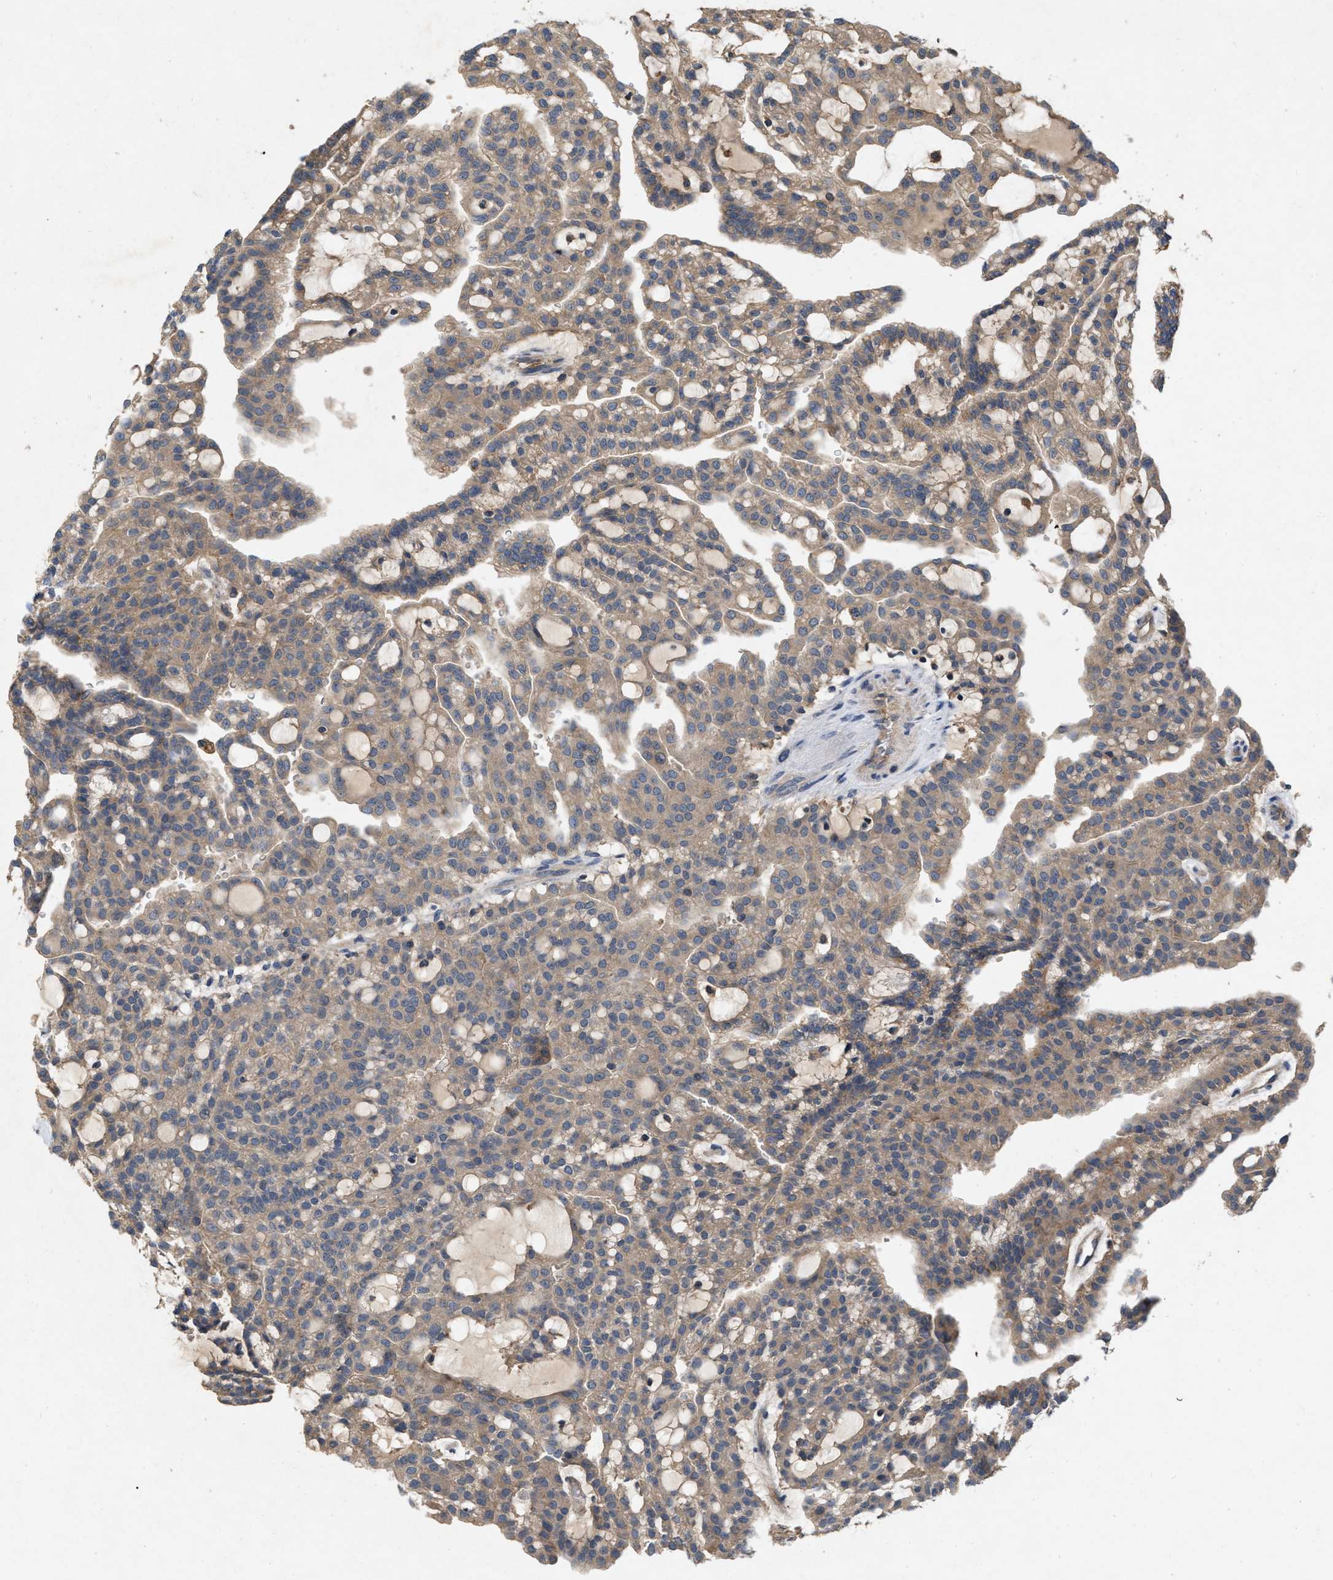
{"staining": {"intensity": "moderate", "quantity": ">75%", "location": "cytoplasmic/membranous"}, "tissue": "renal cancer", "cell_type": "Tumor cells", "image_type": "cancer", "snomed": [{"axis": "morphology", "description": "Adenocarcinoma, NOS"}, {"axis": "topography", "description": "Kidney"}], "caption": "Immunohistochemical staining of human renal cancer displays medium levels of moderate cytoplasmic/membranous protein positivity in approximately >75% of tumor cells. The protein is stained brown, and the nuclei are stained in blue (DAB IHC with brightfield microscopy, high magnification).", "gene": "LPAR2", "patient": {"sex": "male", "age": 63}}